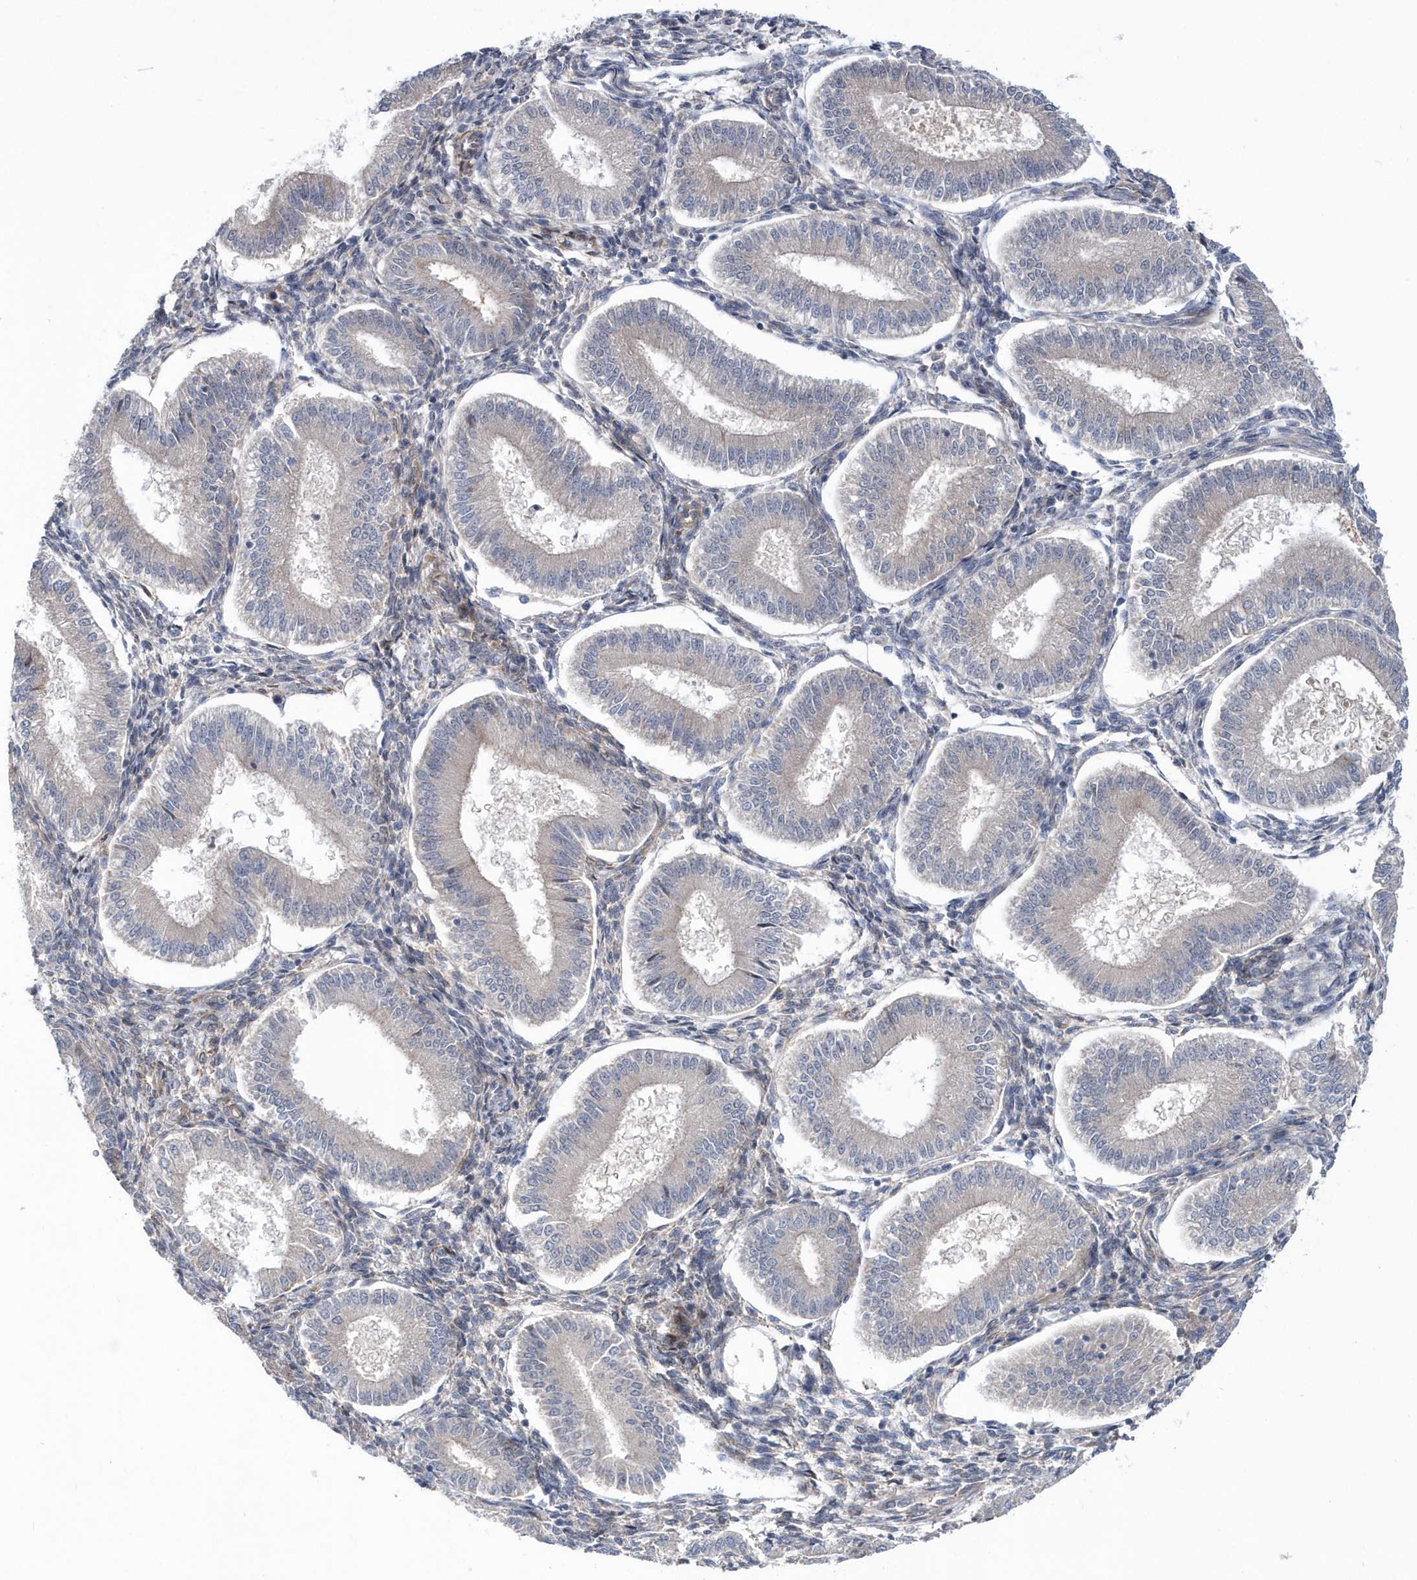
{"staining": {"intensity": "moderate", "quantity": "25%-75%", "location": "cytoplasmic/membranous"}, "tissue": "endometrium", "cell_type": "Cells in endometrial stroma", "image_type": "normal", "snomed": [{"axis": "morphology", "description": "Normal tissue, NOS"}, {"axis": "topography", "description": "Endometrium"}], "caption": "This micrograph demonstrates IHC staining of unremarkable endometrium, with medium moderate cytoplasmic/membranous staining in about 25%-75% of cells in endometrial stroma.", "gene": "DSPP", "patient": {"sex": "female", "age": 39}}